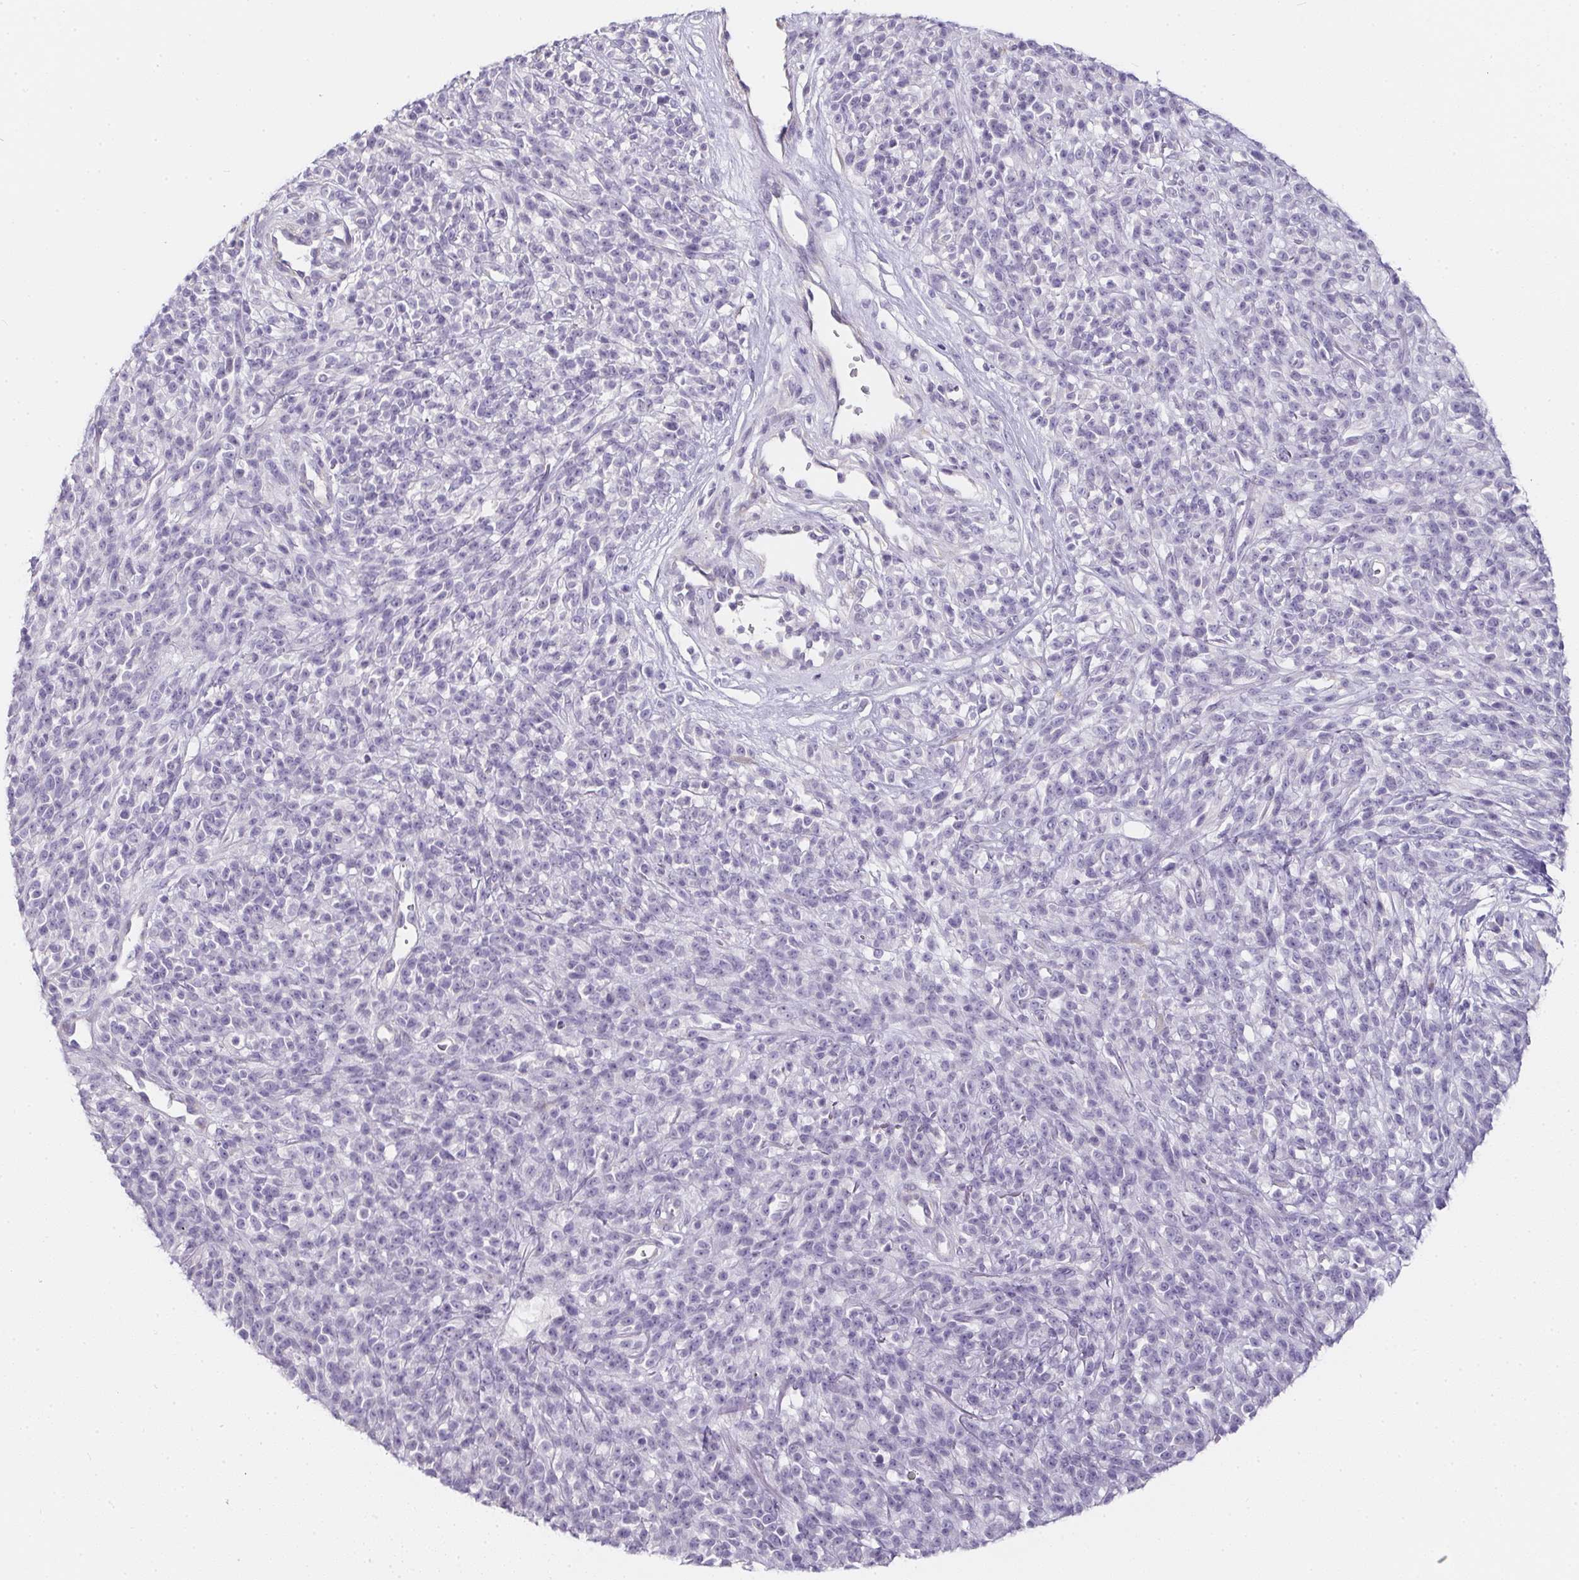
{"staining": {"intensity": "negative", "quantity": "none", "location": "none"}, "tissue": "melanoma", "cell_type": "Tumor cells", "image_type": "cancer", "snomed": [{"axis": "morphology", "description": "Malignant melanoma, NOS"}, {"axis": "topography", "description": "Skin"}, {"axis": "topography", "description": "Skin of trunk"}], "caption": "High power microscopy histopathology image of an immunohistochemistry (IHC) photomicrograph of malignant melanoma, revealing no significant expression in tumor cells.", "gene": "MAP1A", "patient": {"sex": "male", "age": 74}}